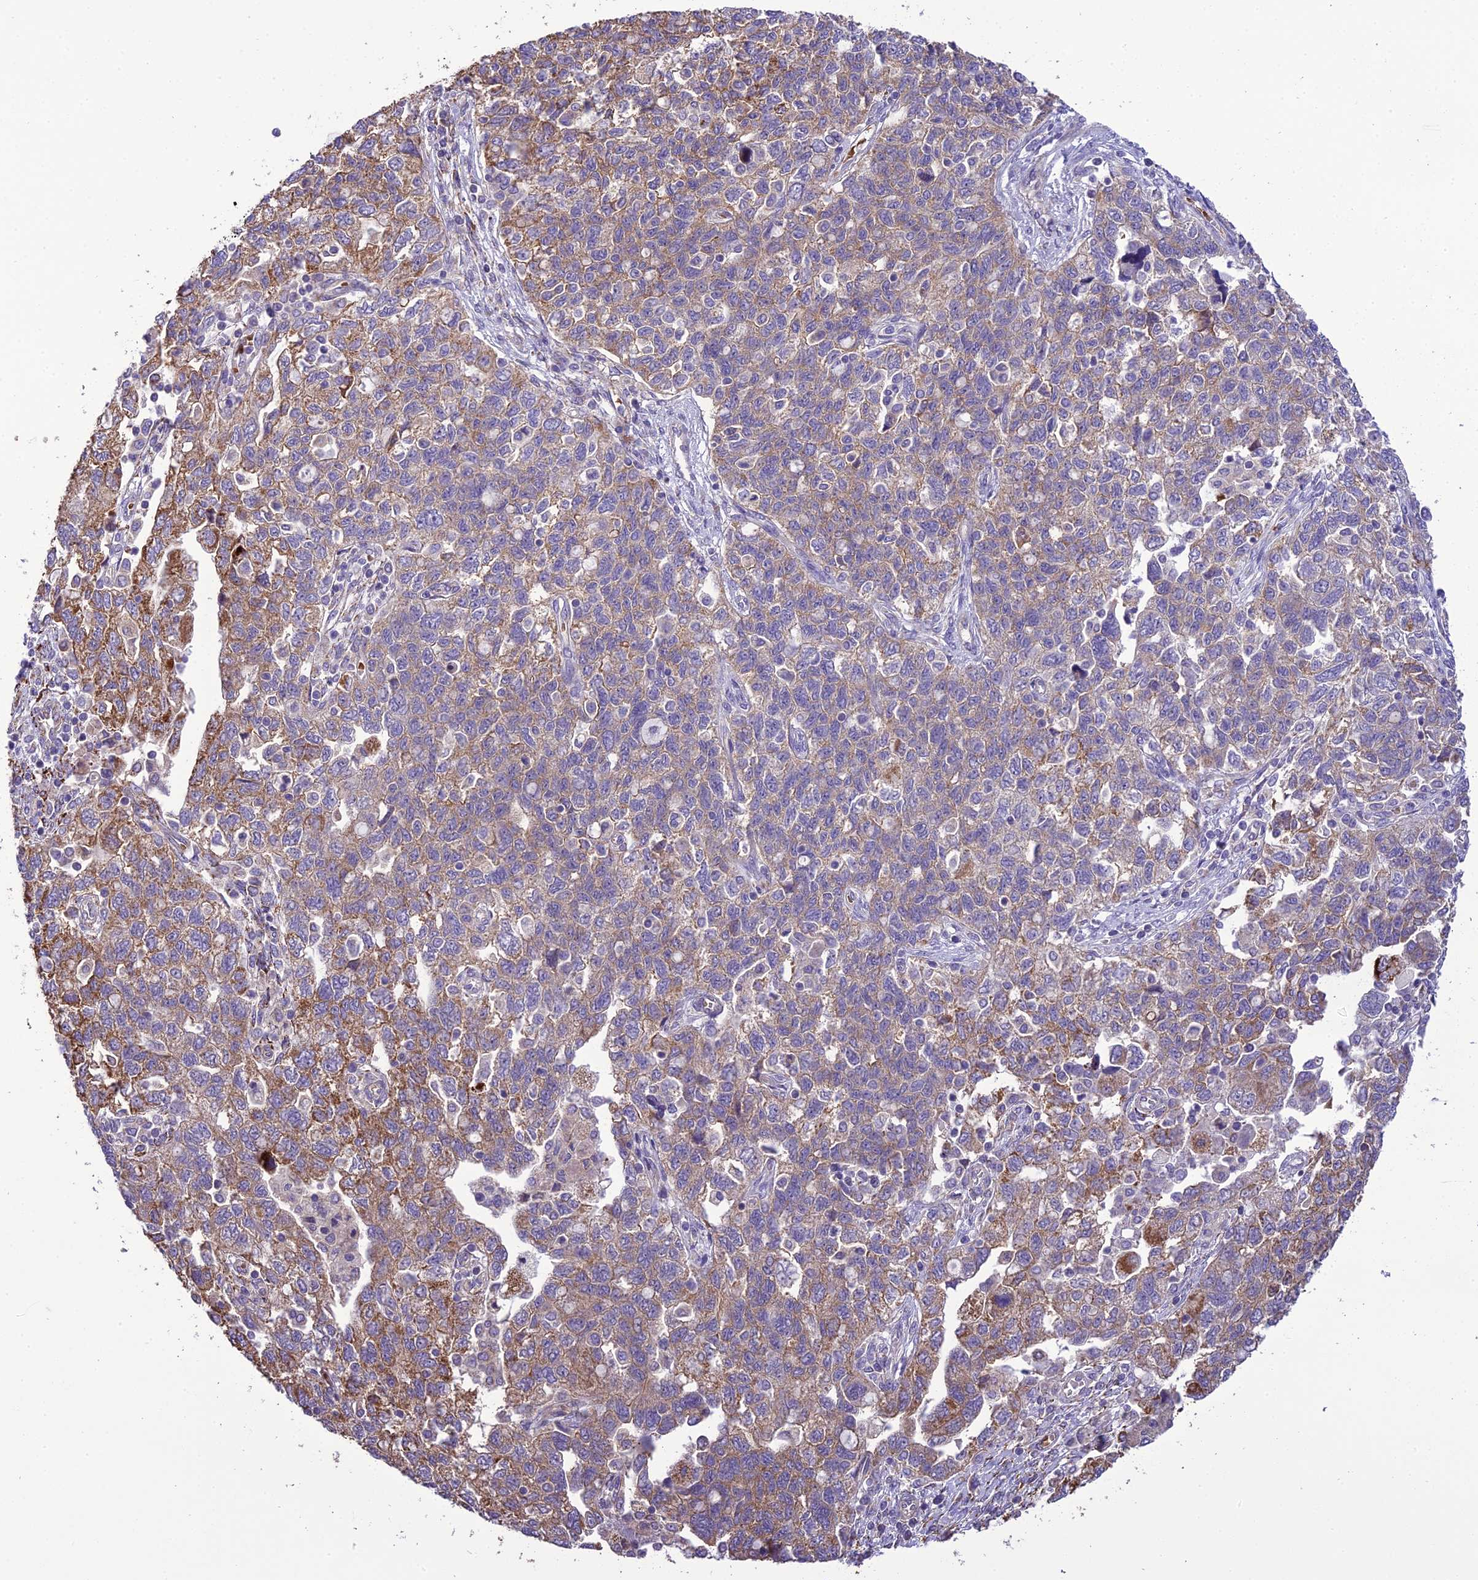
{"staining": {"intensity": "strong", "quantity": "25%-75%", "location": "cytoplasmic/membranous"}, "tissue": "ovarian cancer", "cell_type": "Tumor cells", "image_type": "cancer", "snomed": [{"axis": "morphology", "description": "Carcinoma, NOS"}, {"axis": "morphology", "description": "Cystadenocarcinoma, serous, NOS"}, {"axis": "topography", "description": "Ovary"}], "caption": "Human ovarian cancer (serous cystadenocarcinoma) stained with a protein marker displays strong staining in tumor cells.", "gene": "TBC1D24", "patient": {"sex": "female", "age": 69}}